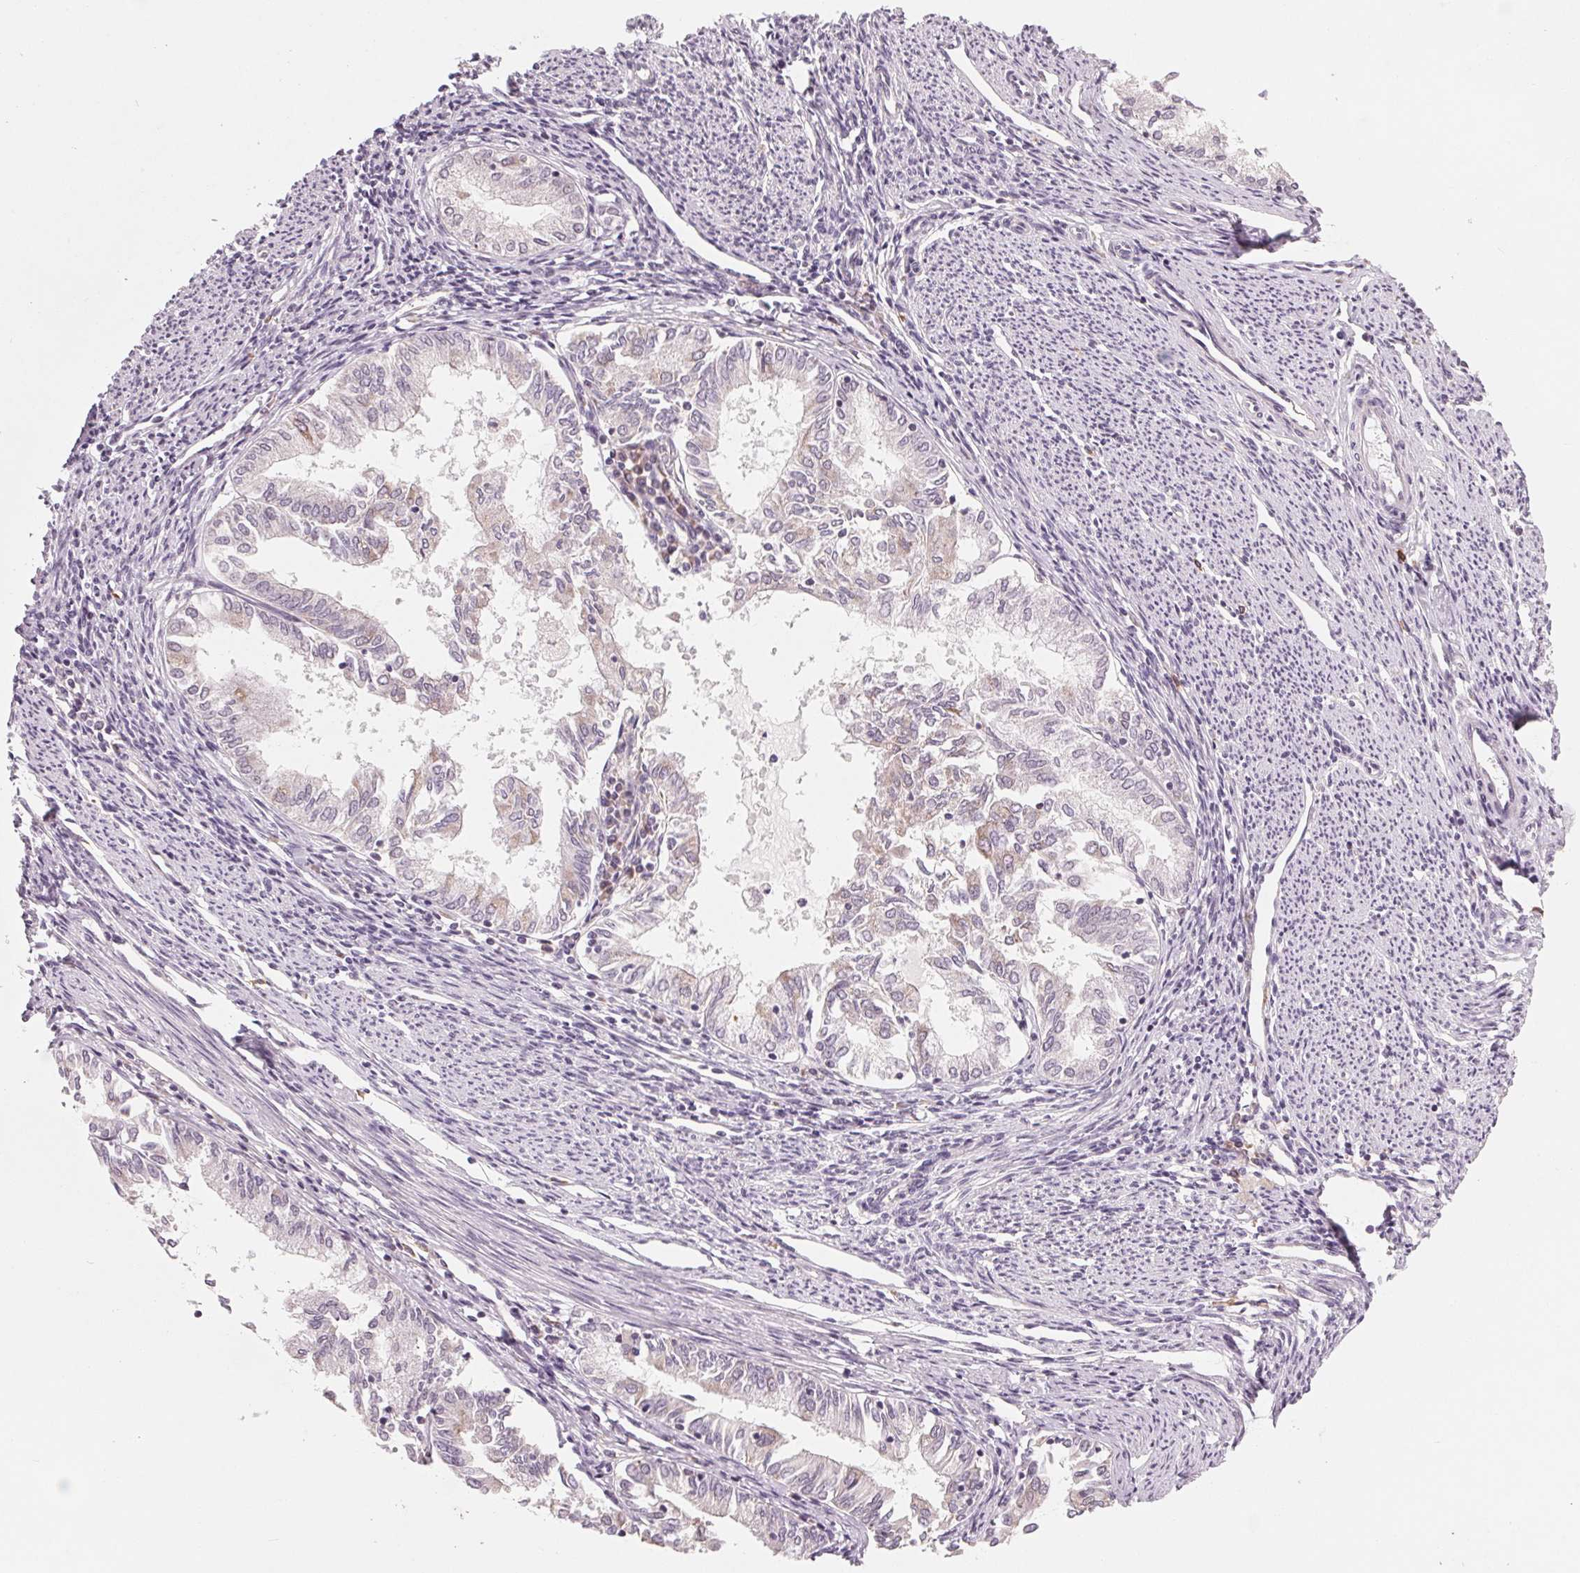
{"staining": {"intensity": "negative", "quantity": "none", "location": "none"}, "tissue": "endometrial cancer", "cell_type": "Tumor cells", "image_type": "cancer", "snomed": [{"axis": "morphology", "description": "Adenocarcinoma, NOS"}, {"axis": "topography", "description": "Endometrium"}], "caption": "This photomicrograph is of endometrial adenocarcinoma stained with immunohistochemistry to label a protein in brown with the nuclei are counter-stained blue. There is no expression in tumor cells.", "gene": "GIGYF2", "patient": {"sex": "female", "age": 79}}